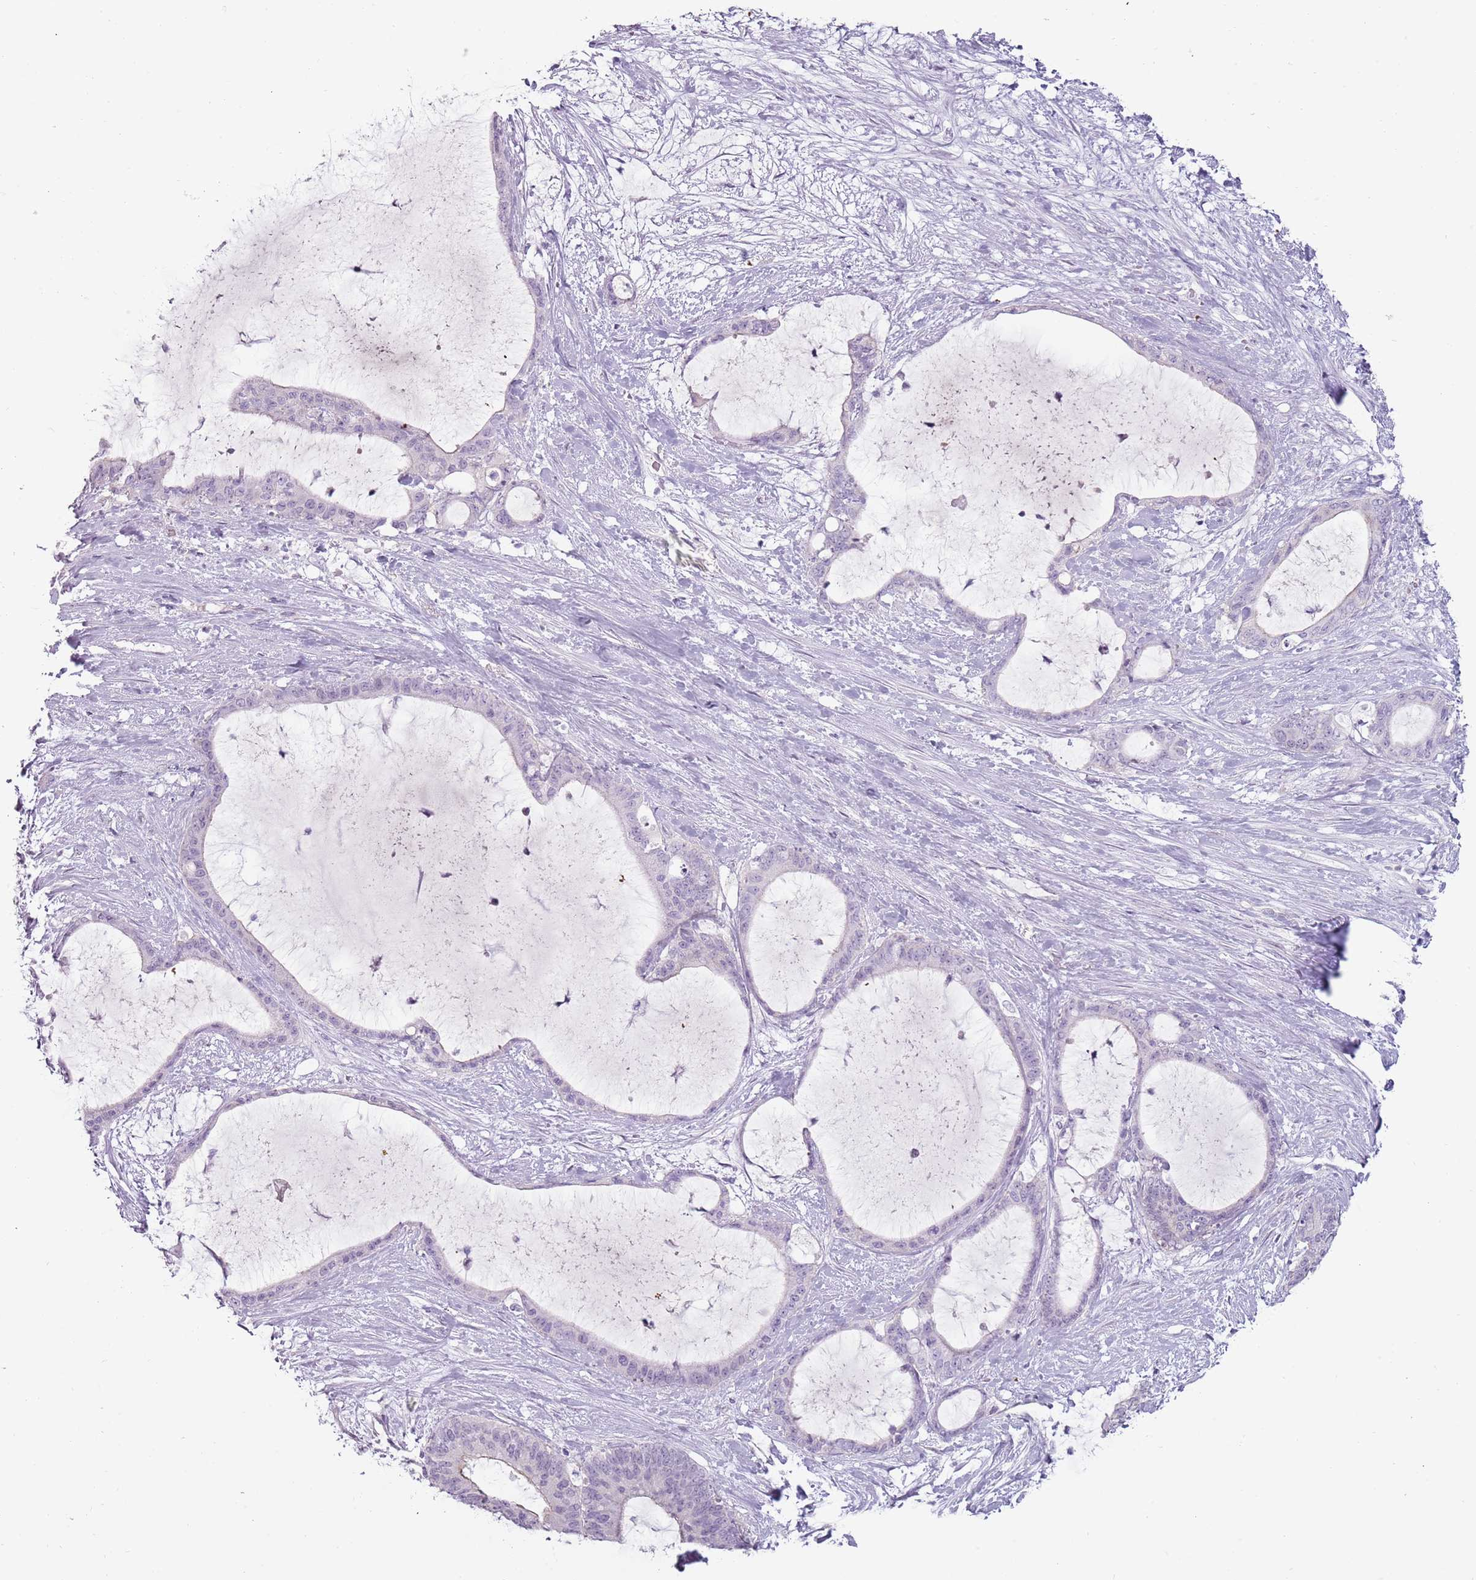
{"staining": {"intensity": "negative", "quantity": "none", "location": "none"}, "tissue": "liver cancer", "cell_type": "Tumor cells", "image_type": "cancer", "snomed": [{"axis": "morphology", "description": "Normal tissue, NOS"}, {"axis": "morphology", "description": "Cholangiocarcinoma"}, {"axis": "topography", "description": "Liver"}, {"axis": "topography", "description": "Peripheral nerve tissue"}], "caption": "Immunohistochemical staining of cholangiocarcinoma (liver) demonstrates no significant staining in tumor cells.", "gene": "RFX2", "patient": {"sex": "female", "age": 73}}